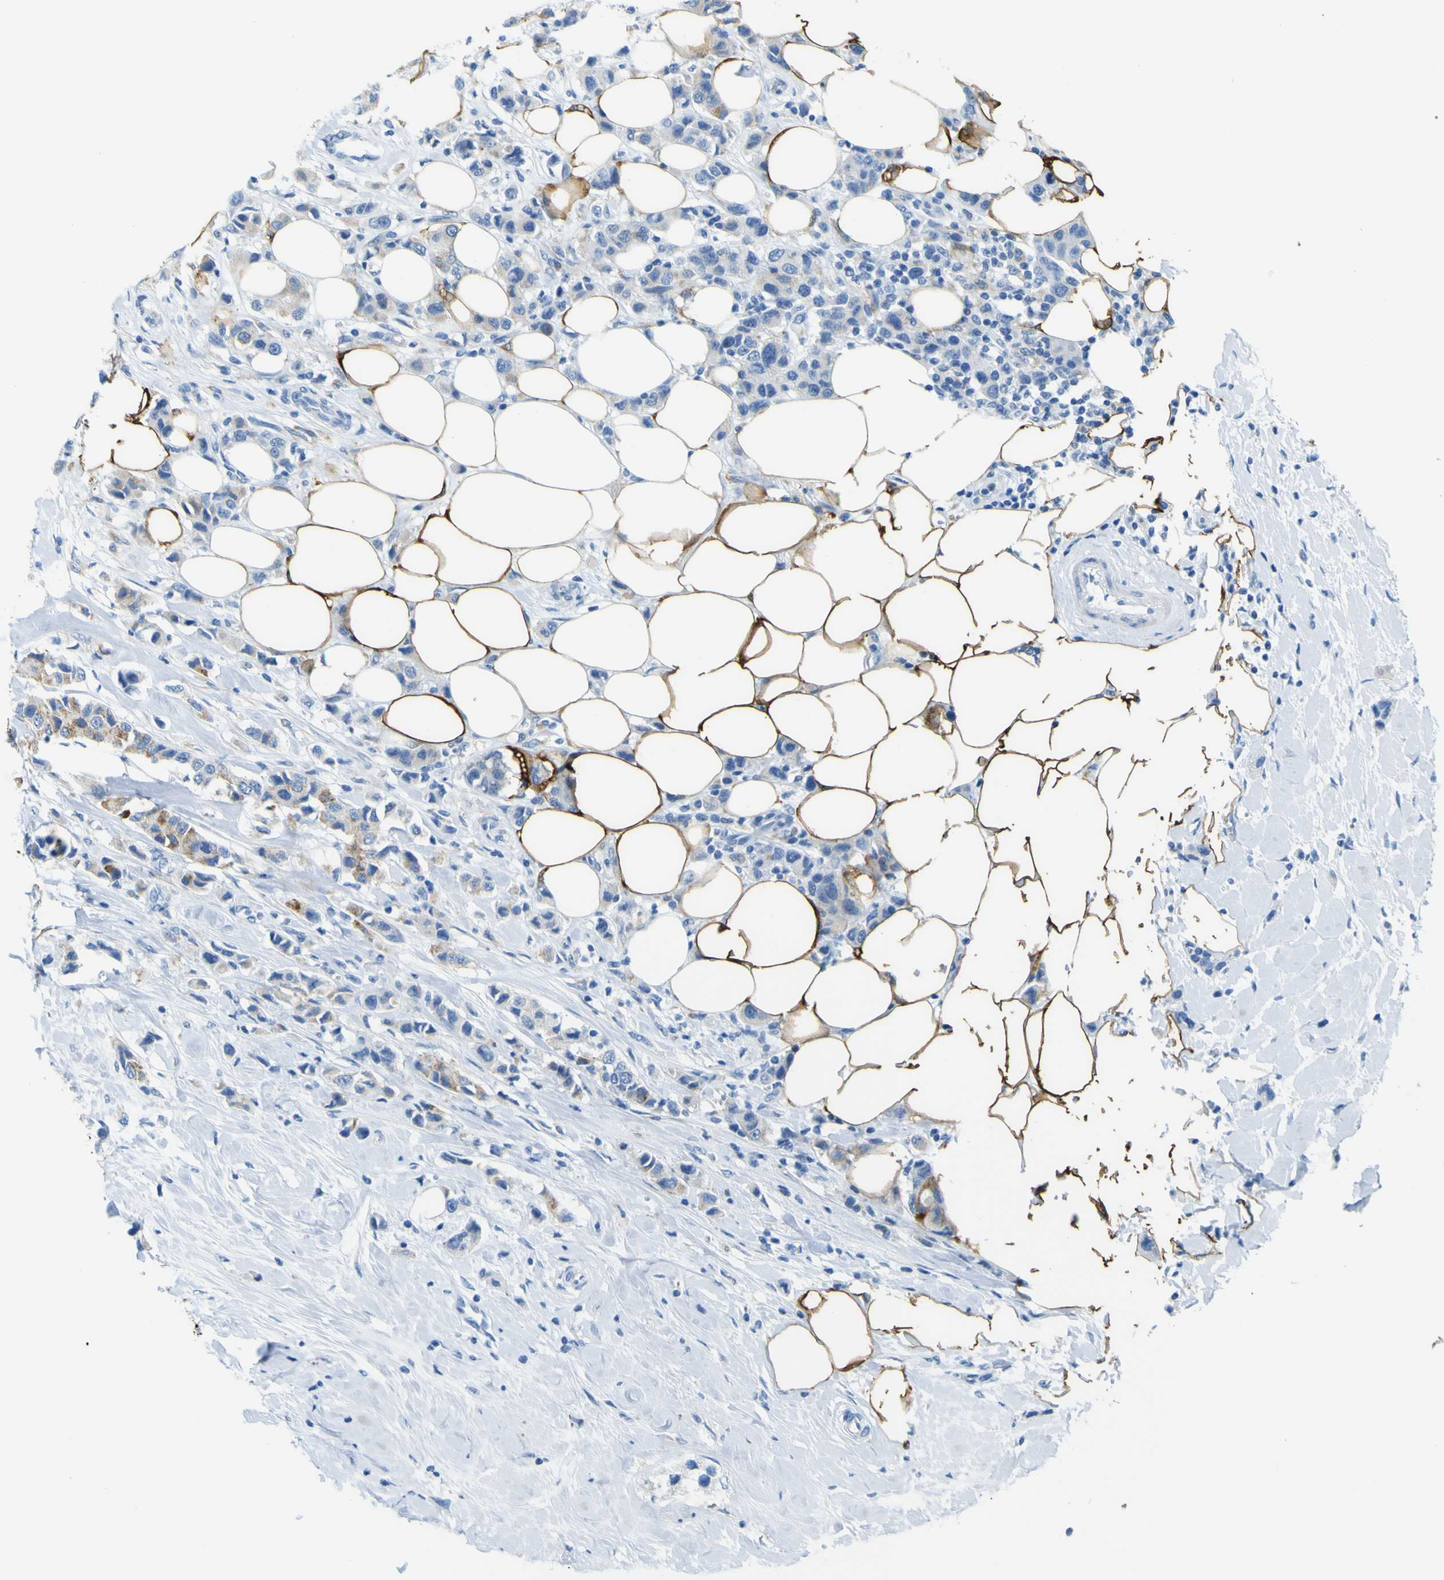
{"staining": {"intensity": "moderate", "quantity": "25%-75%", "location": "cytoplasmic/membranous"}, "tissue": "breast cancer", "cell_type": "Tumor cells", "image_type": "cancer", "snomed": [{"axis": "morphology", "description": "Normal tissue, NOS"}, {"axis": "morphology", "description": "Duct carcinoma"}, {"axis": "topography", "description": "Breast"}], "caption": "Immunohistochemistry photomicrograph of neoplastic tissue: breast invasive ductal carcinoma stained using immunohistochemistry (IHC) reveals medium levels of moderate protein expression localized specifically in the cytoplasmic/membranous of tumor cells, appearing as a cytoplasmic/membranous brown color.", "gene": "ACSL1", "patient": {"sex": "female", "age": 50}}